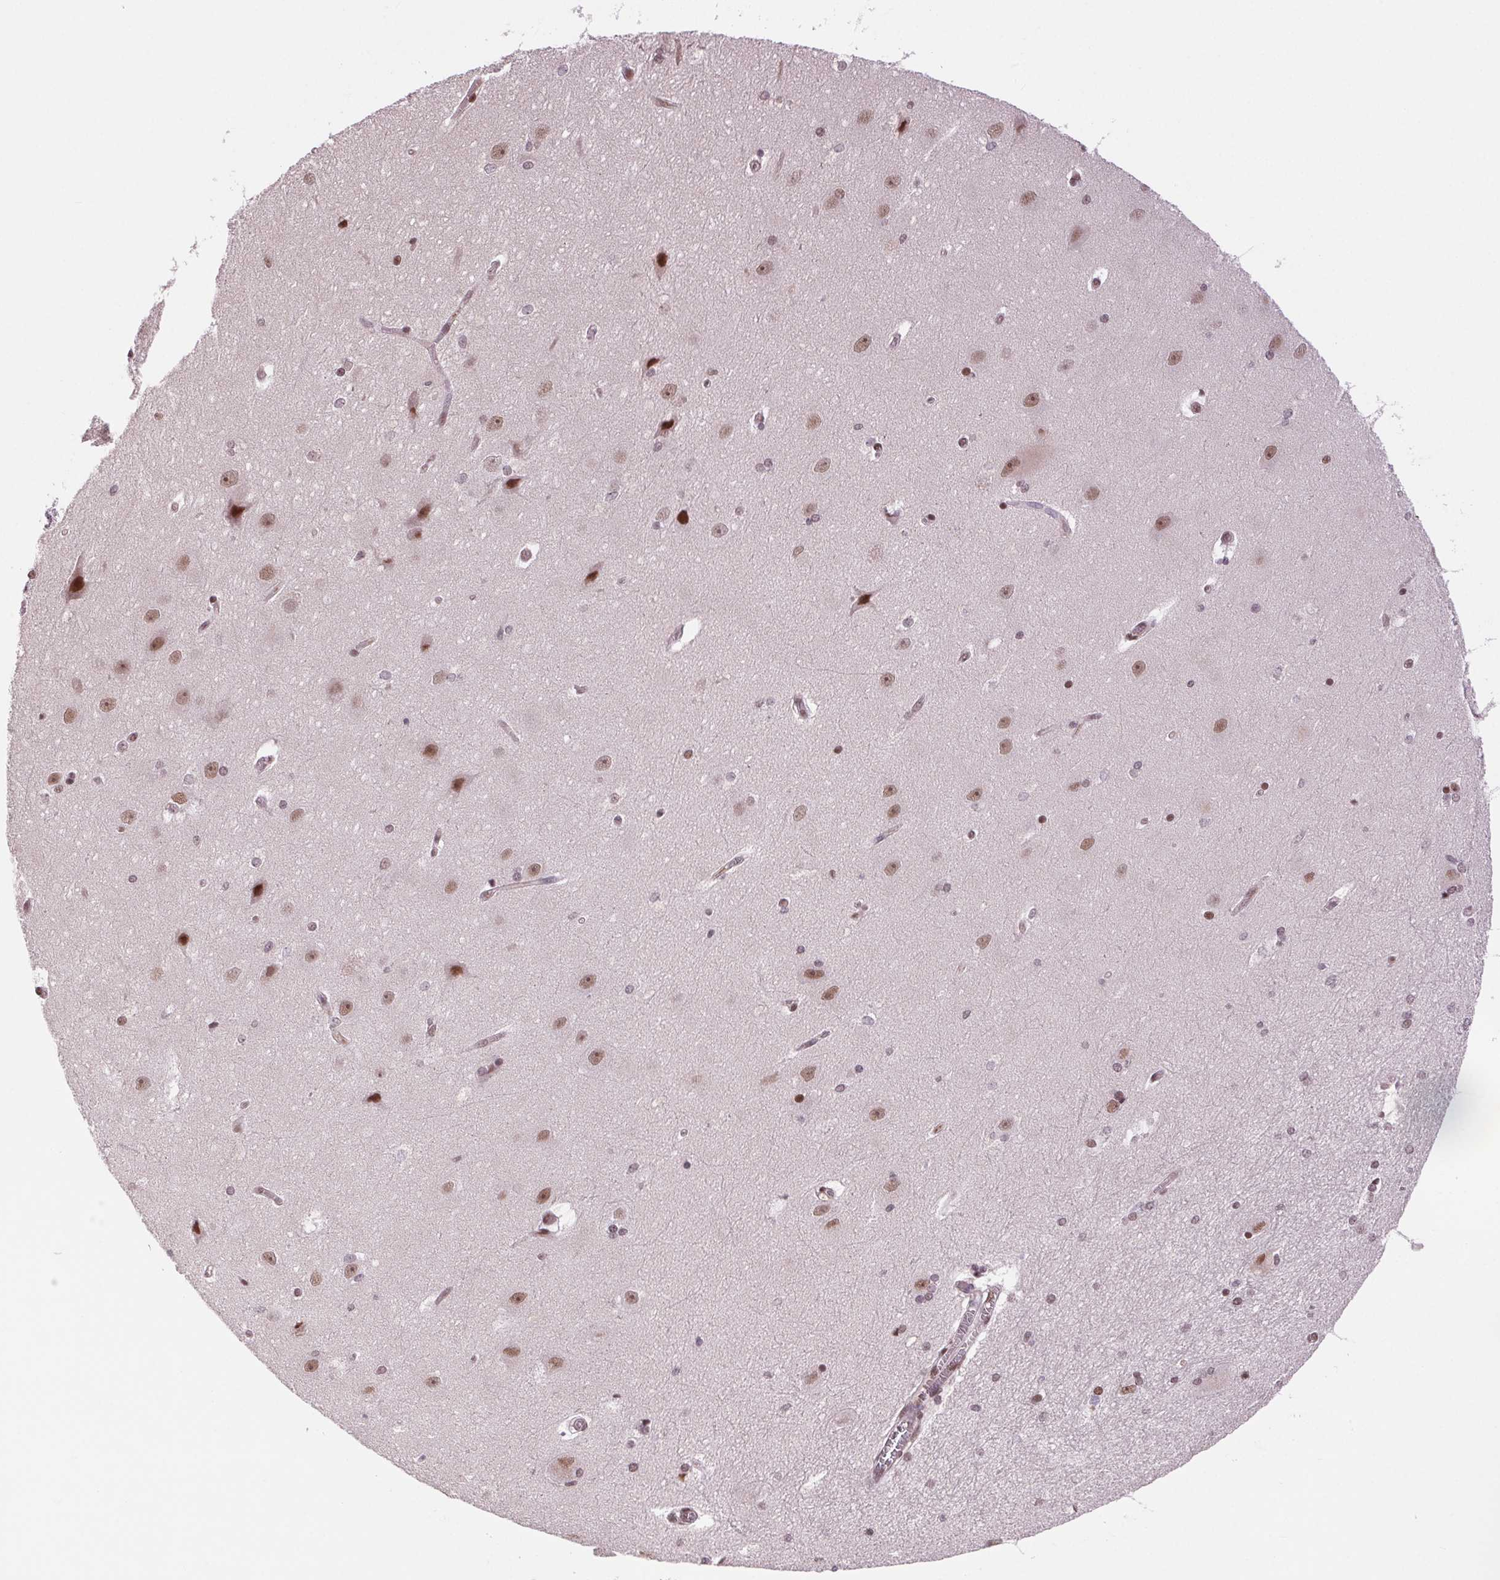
{"staining": {"intensity": "weak", "quantity": "25%-75%", "location": "nuclear"}, "tissue": "hippocampus", "cell_type": "Glial cells", "image_type": "normal", "snomed": [{"axis": "morphology", "description": "Normal tissue, NOS"}, {"axis": "topography", "description": "Cerebral cortex"}, {"axis": "topography", "description": "Hippocampus"}], "caption": "This micrograph exhibits immunohistochemistry (IHC) staining of unremarkable hippocampus, with low weak nuclear positivity in approximately 25%-75% of glial cells.", "gene": "RAD23A", "patient": {"sex": "female", "age": 19}}